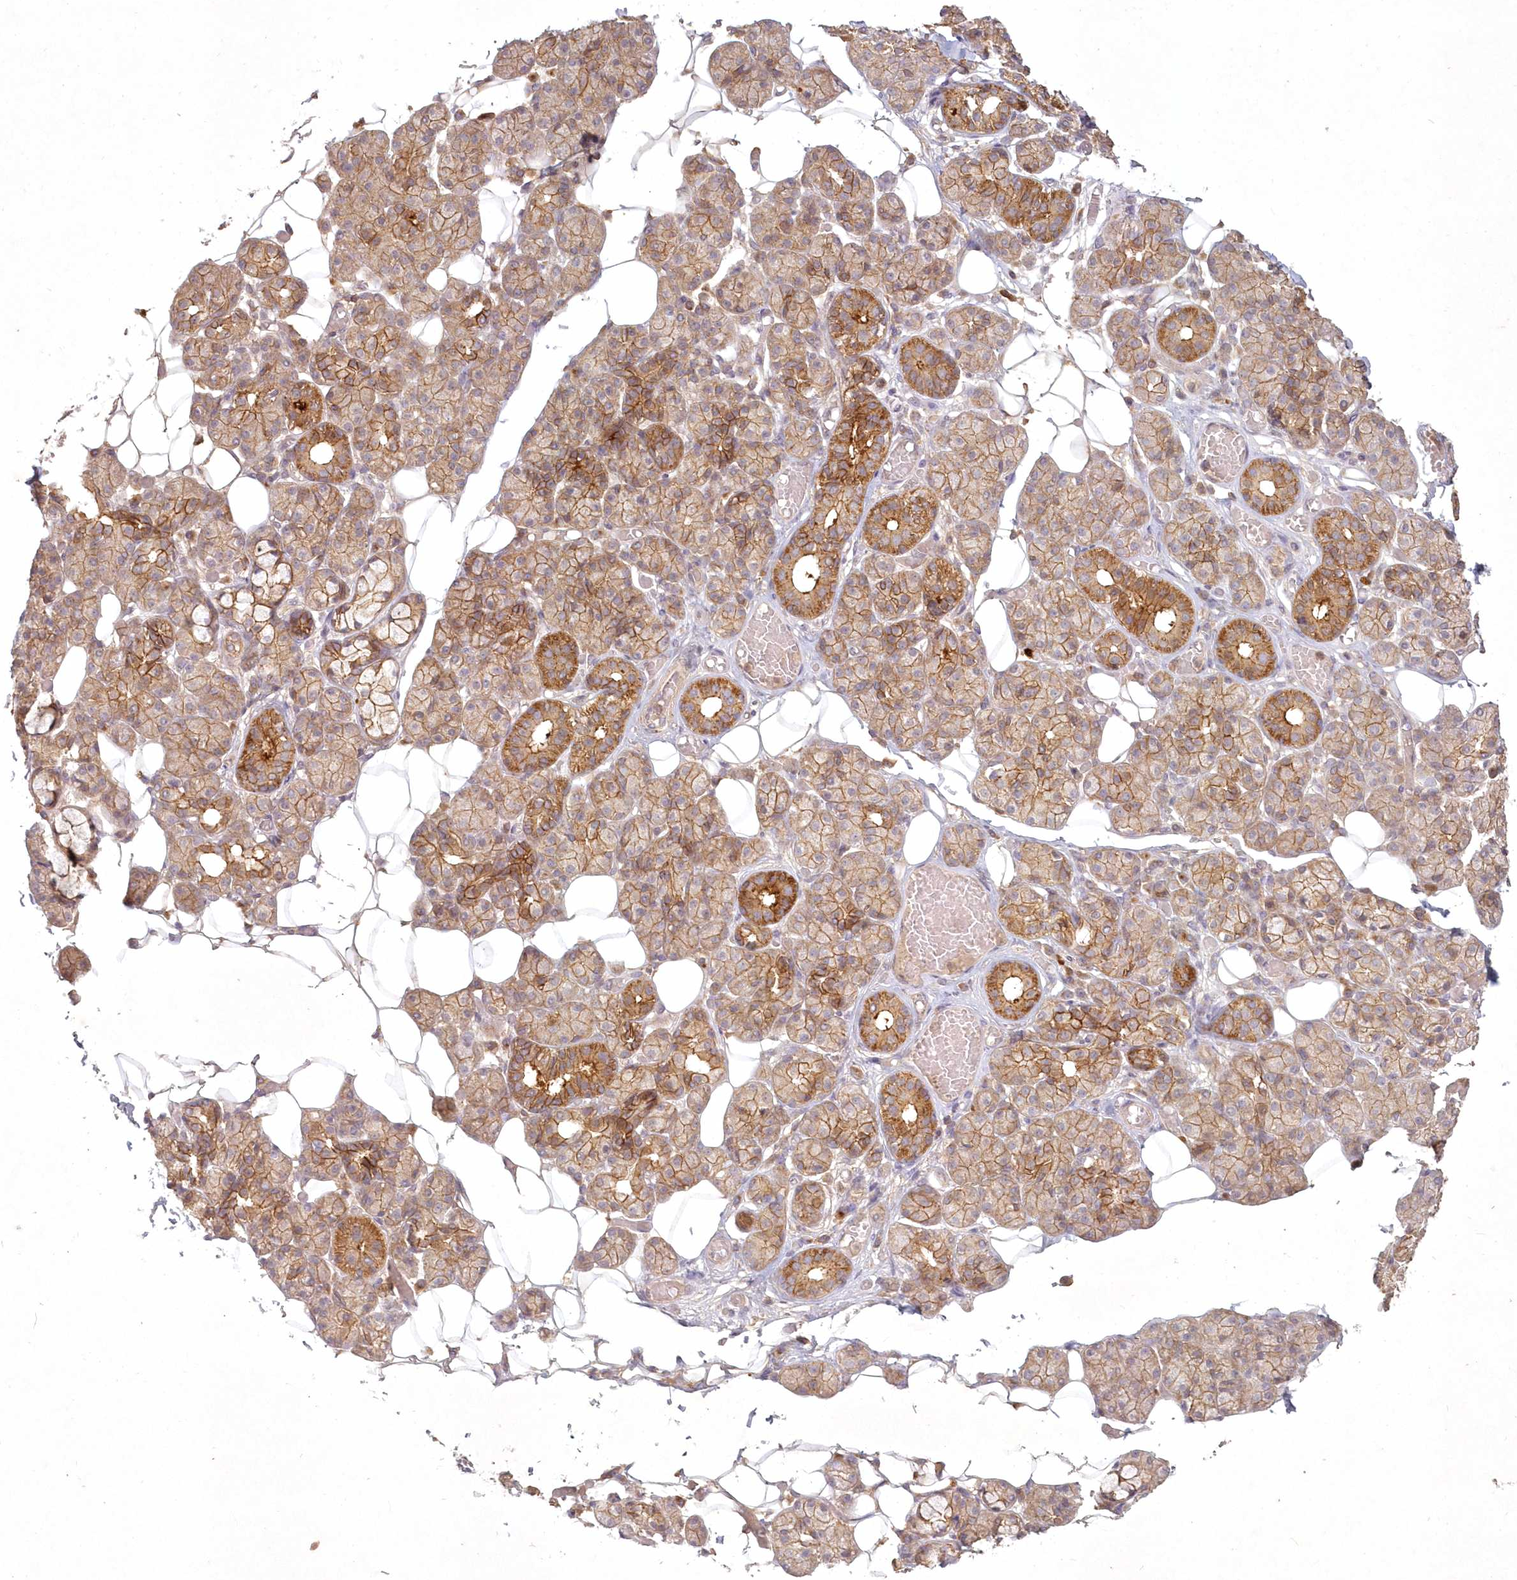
{"staining": {"intensity": "moderate", "quantity": ">75%", "location": "cytoplasmic/membranous"}, "tissue": "salivary gland", "cell_type": "Glandular cells", "image_type": "normal", "snomed": [{"axis": "morphology", "description": "Normal tissue, NOS"}, {"axis": "topography", "description": "Salivary gland"}], "caption": "A histopathology image showing moderate cytoplasmic/membranous expression in approximately >75% of glandular cells in normal salivary gland, as visualized by brown immunohistochemical staining.", "gene": "TOGARAM2", "patient": {"sex": "male", "age": 63}}